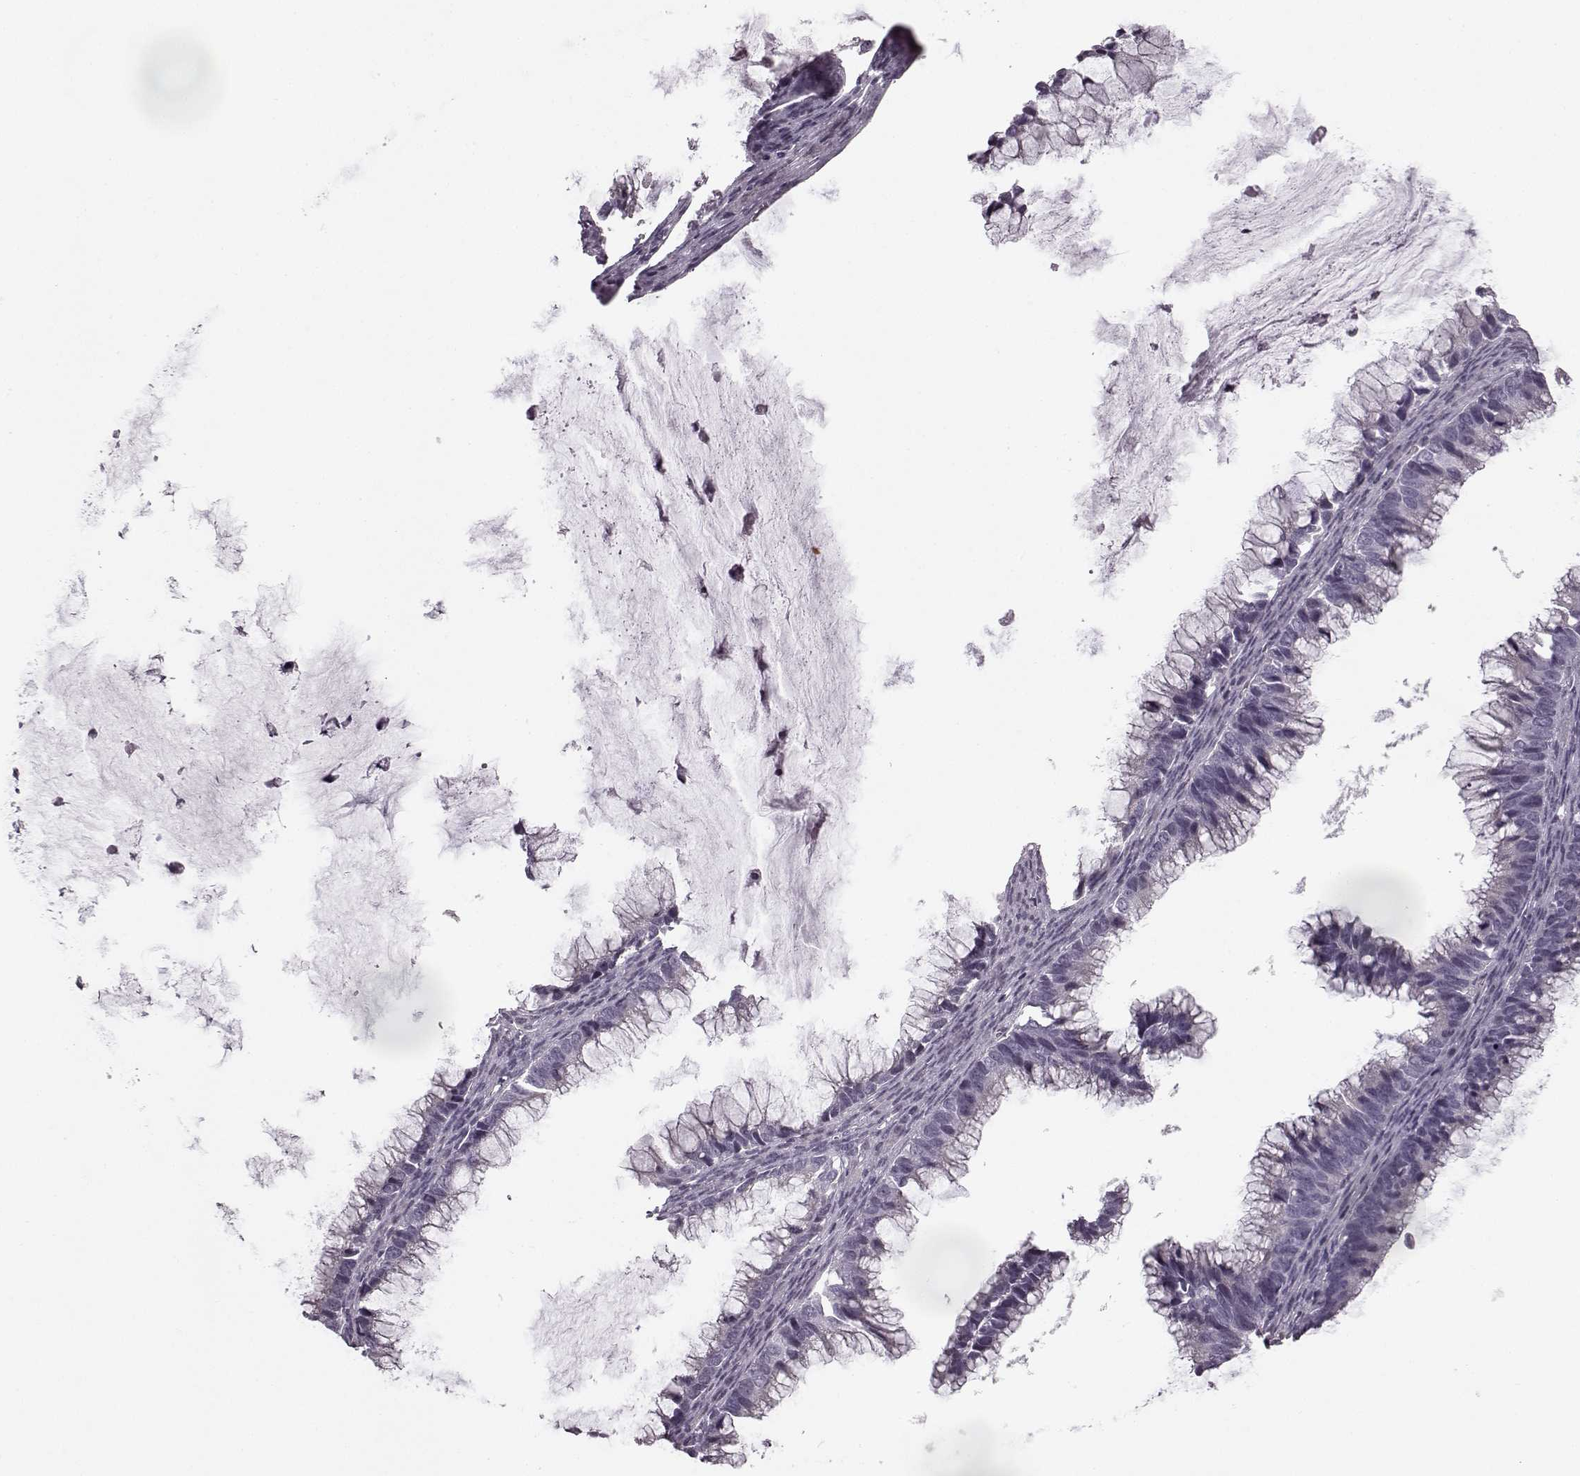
{"staining": {"intensity": "negative", "quantity": "none", "location": "none"}, "tissue": "ovarian cancer", "cell_type": "Tumor cells", "image_type": "cancer", "snomed": [{"axis": "morphology", "description": "Cystadenocarcinoma, mucinous, NOS"}, {"axis": "topography", "description": "Ovary"}], "caption": "High magnification brightfield microscopy of ovarian mucinous cystadenocarcinoma stained with DAB (brown) and counterstained with hematoxylin (blue): tumor cells show no significant staining.", "gene": "SEMG2", "patient": {"sex": "female", "age": 38}}